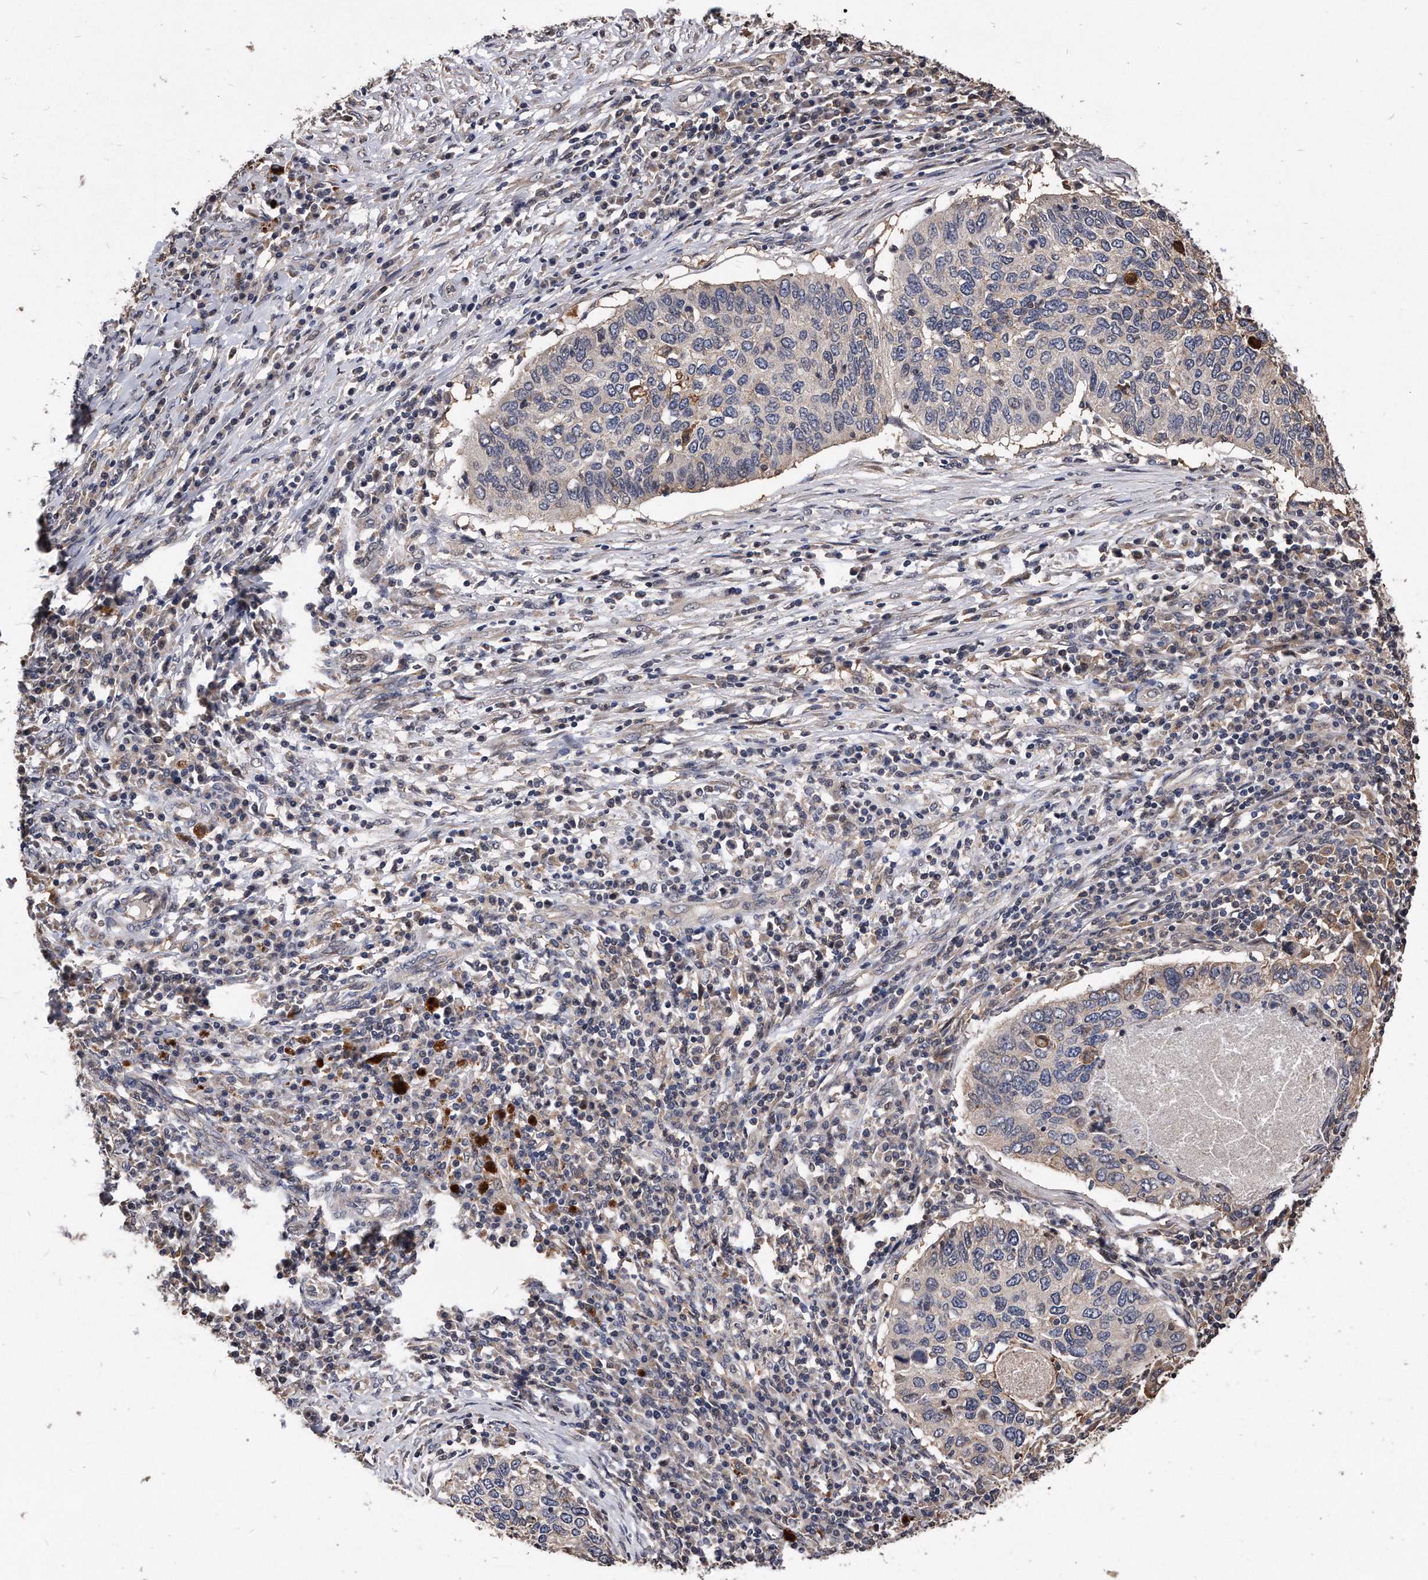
{"staining": {"intensity": "moderate", "quantity": "<25%", "location": "cytoplasmic/membranous"}, "tissue": "cervical cancer", "cell_type": "Tumor cells", "image_type": "cancer", "snomed": [{"axis": "morphology", "description": "Squamous cell carcinoma, NOS"}, {"axis": "topography", "description": "Cervix"}], "caption": "Immunohistochemical staining of cervical cancer (squamous cell carcinoma) displays low levels of moderate cytoplasmic/membranous protein staining in approximately <25% of tumor cells.", "gene": "IL20RA", "patient": {"sex": "female", "age": 38}}